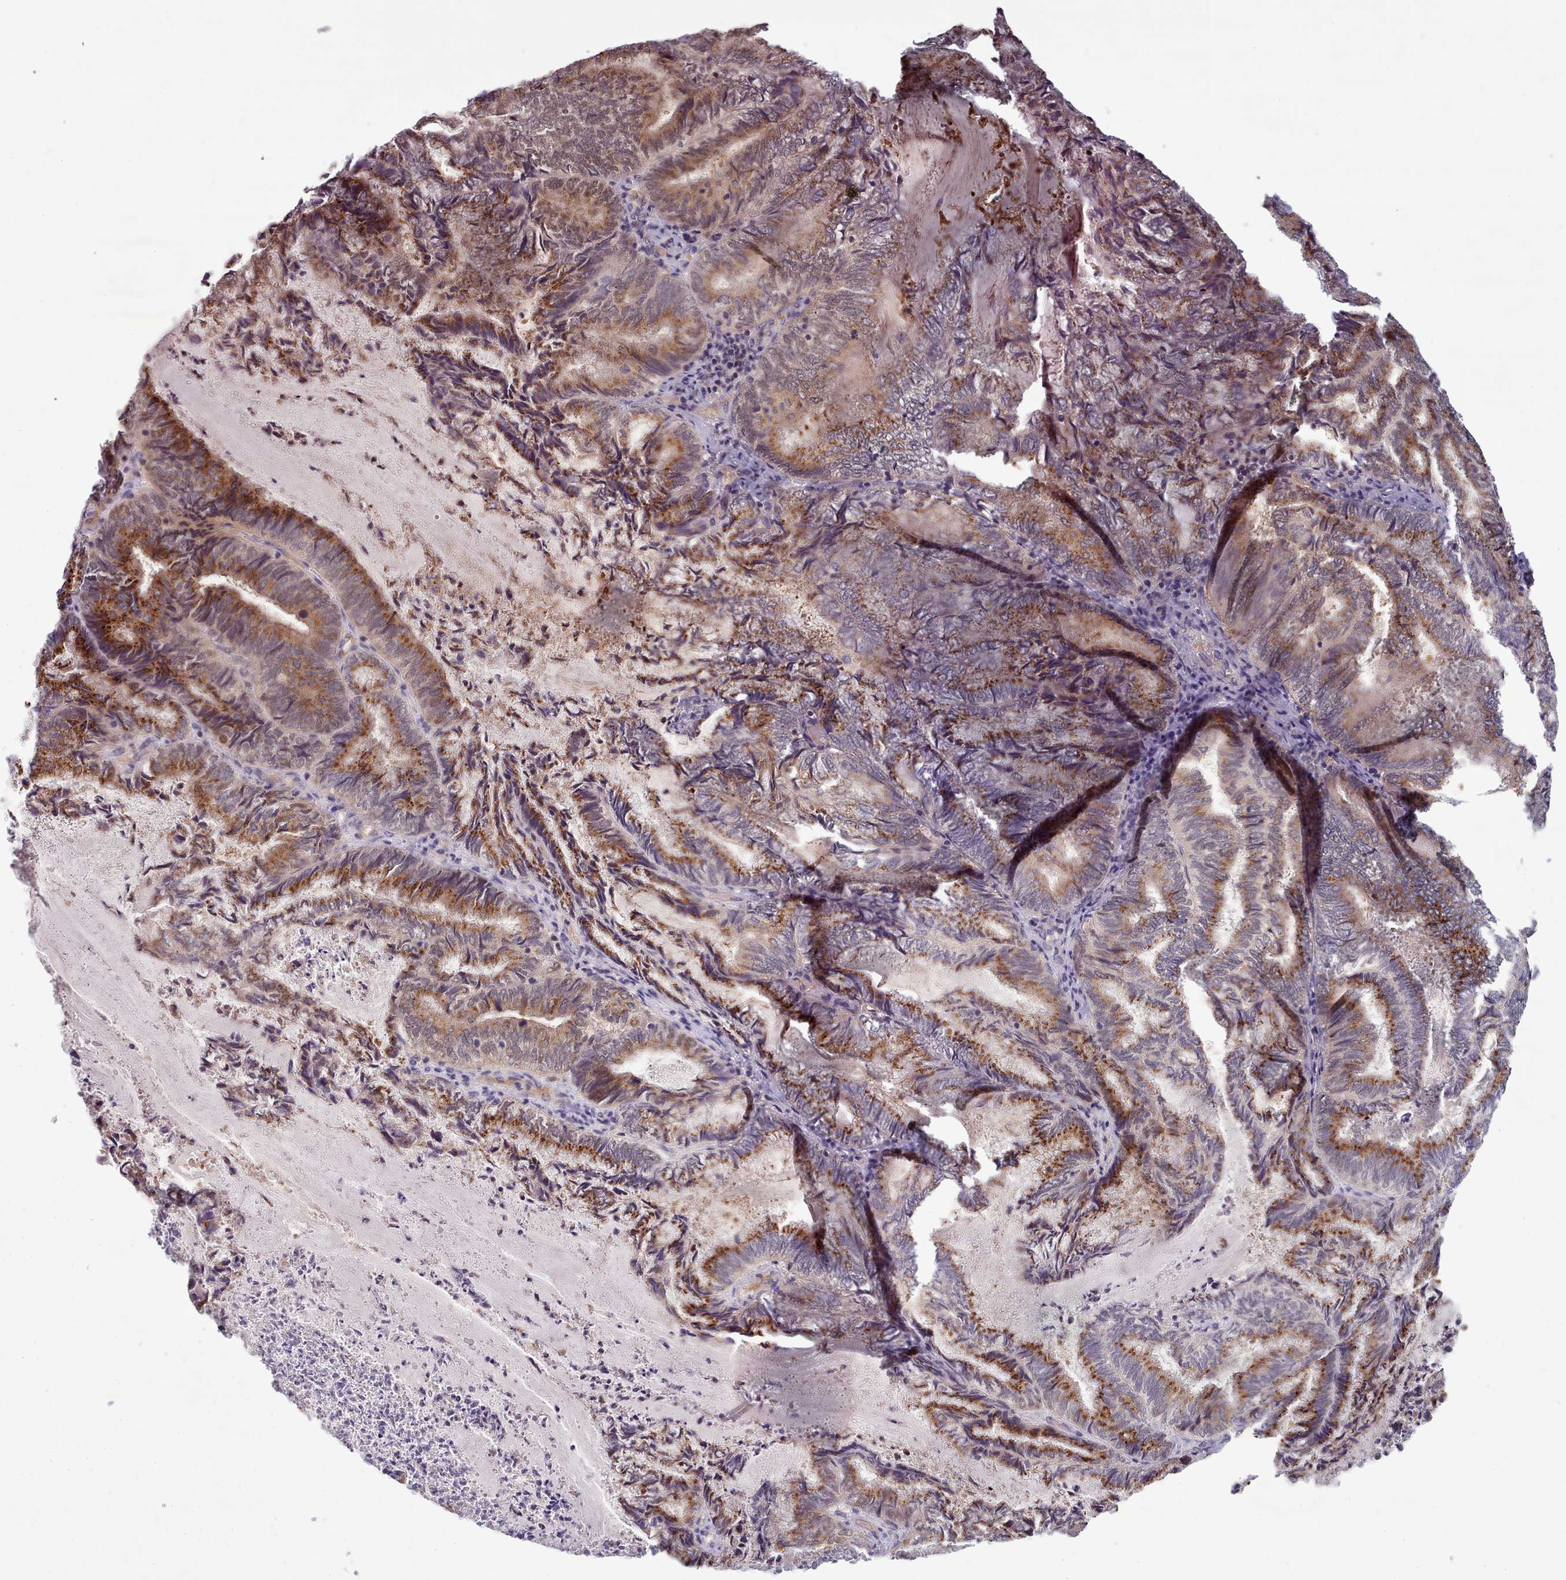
{"staining": {"intensity": "strong", "quantity": ">75%", "location": "cytoplasmic/membranous"}, "tissue": "endometrial cancer", "cell_type": "Tumor cells", "image_type": "cancer", "snomed": [{"axis": "morphology", "description": "Adenocarcinoma, NOS"}, {"axis": "topography", "description": "Endometrium"}], "caption": "Endometrial adenocarcinoma stained for a protein (brown) demonstrates strong cytoplasmic/membranous positive staining in approximately >75% of tumor cells.", "gene": "CLNS1A", "patient": {"sex": "female", "age": 80}}